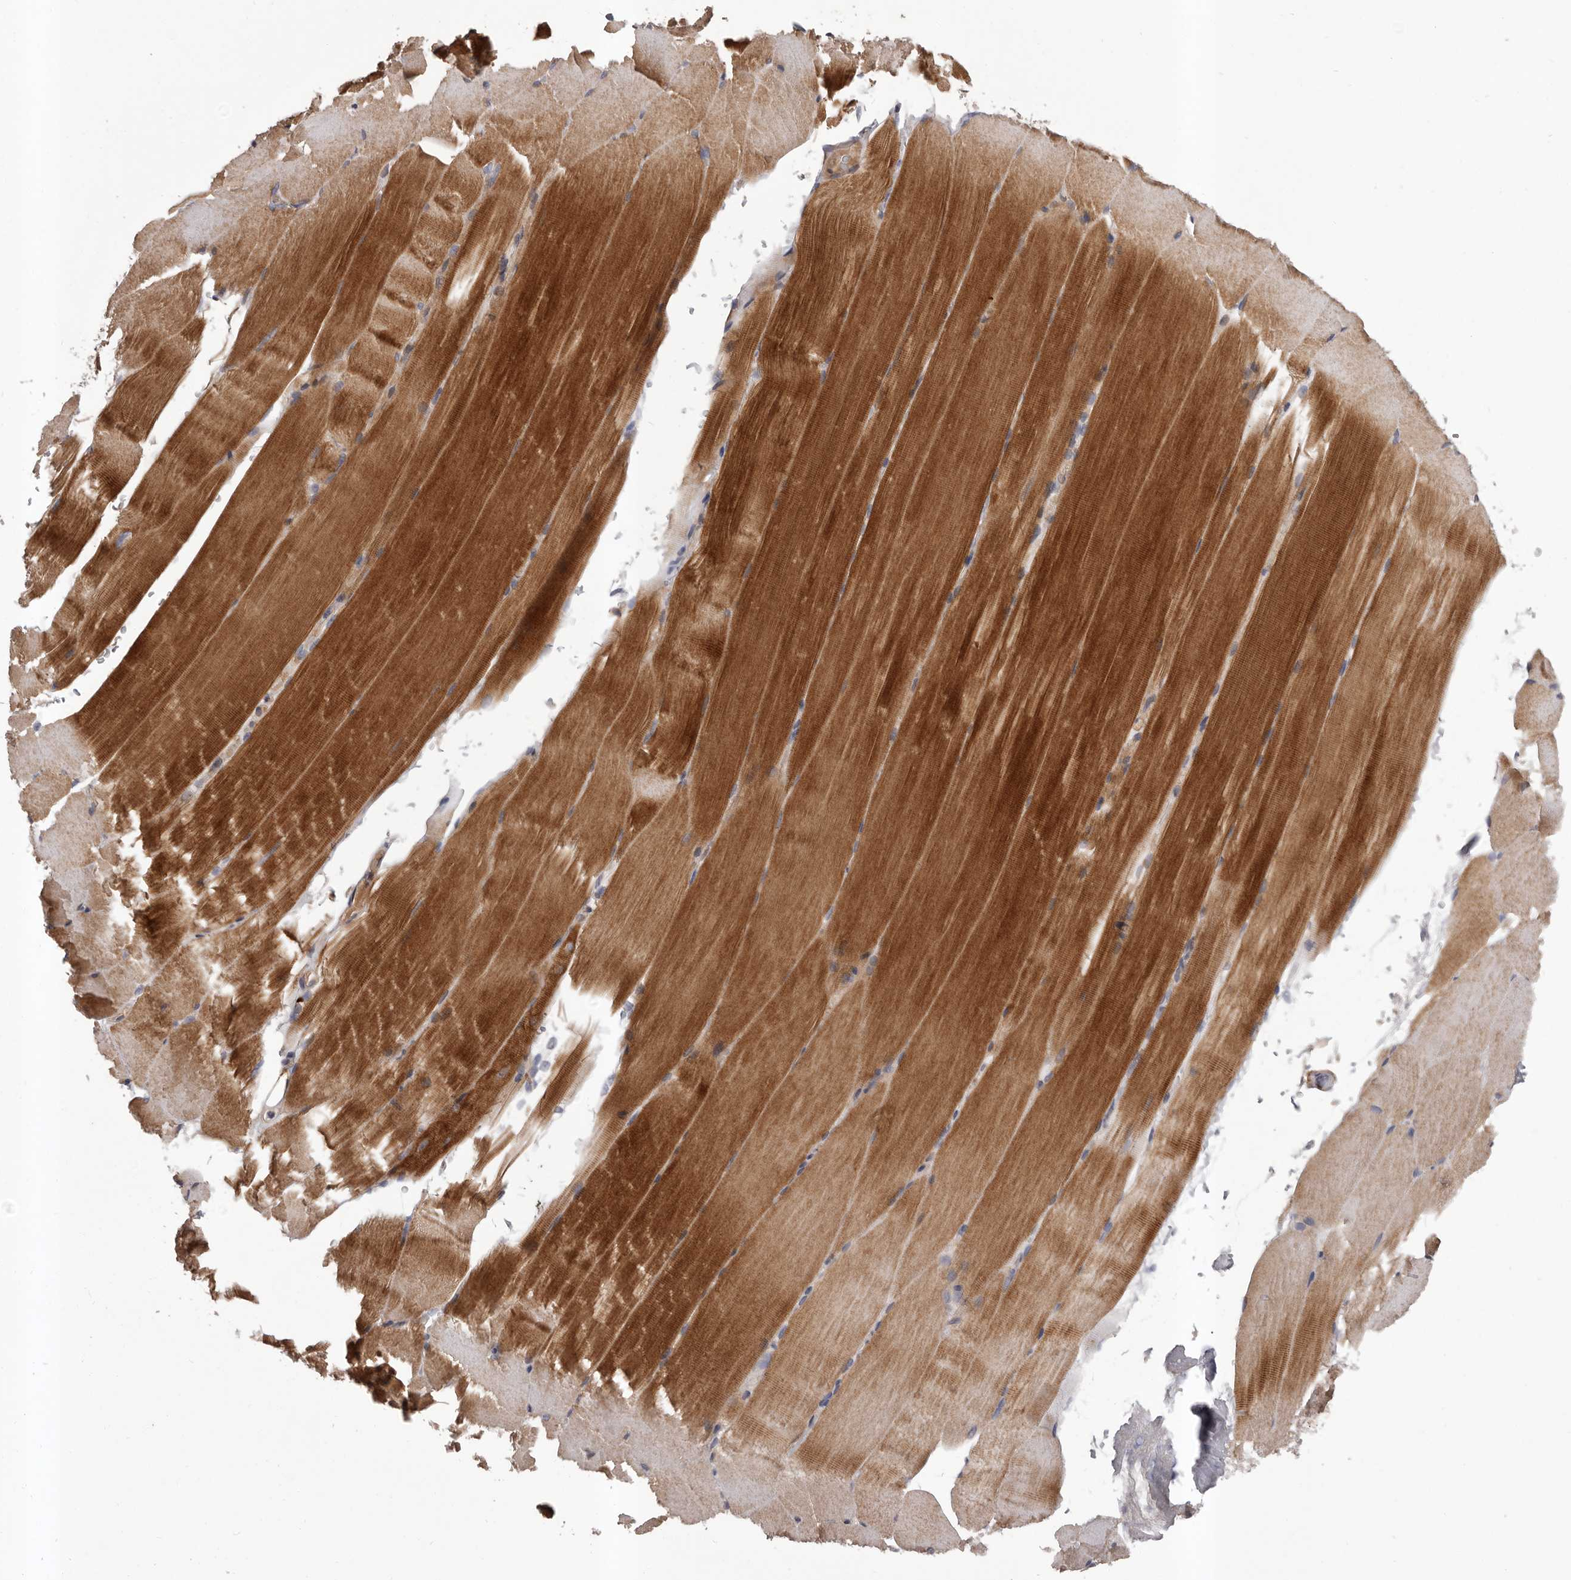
{"staining": {"intensity": "strong", "quantity": "25%-75%", "location": "cytoplasmic/membranous"}, "tissue": "skeletal muscle", "cell_type": "Myocytes", "image_type": "normal", "snomed": [{"axis": "morphology", "description": "Normal tissue, NOS"}, {"axis": "topography", "description": "Skeletal muscle"}, {"axis": "topography", "description": "Parathyroid gland"}], "caption": "A high amount of strong cytoplasmic/membranous positivity is seen in approximately 25%-75% of myocytes in unremarkable skeletal muscle.", "gene": "PRKD1", "patient": {"sex": "female", "age": 37}}